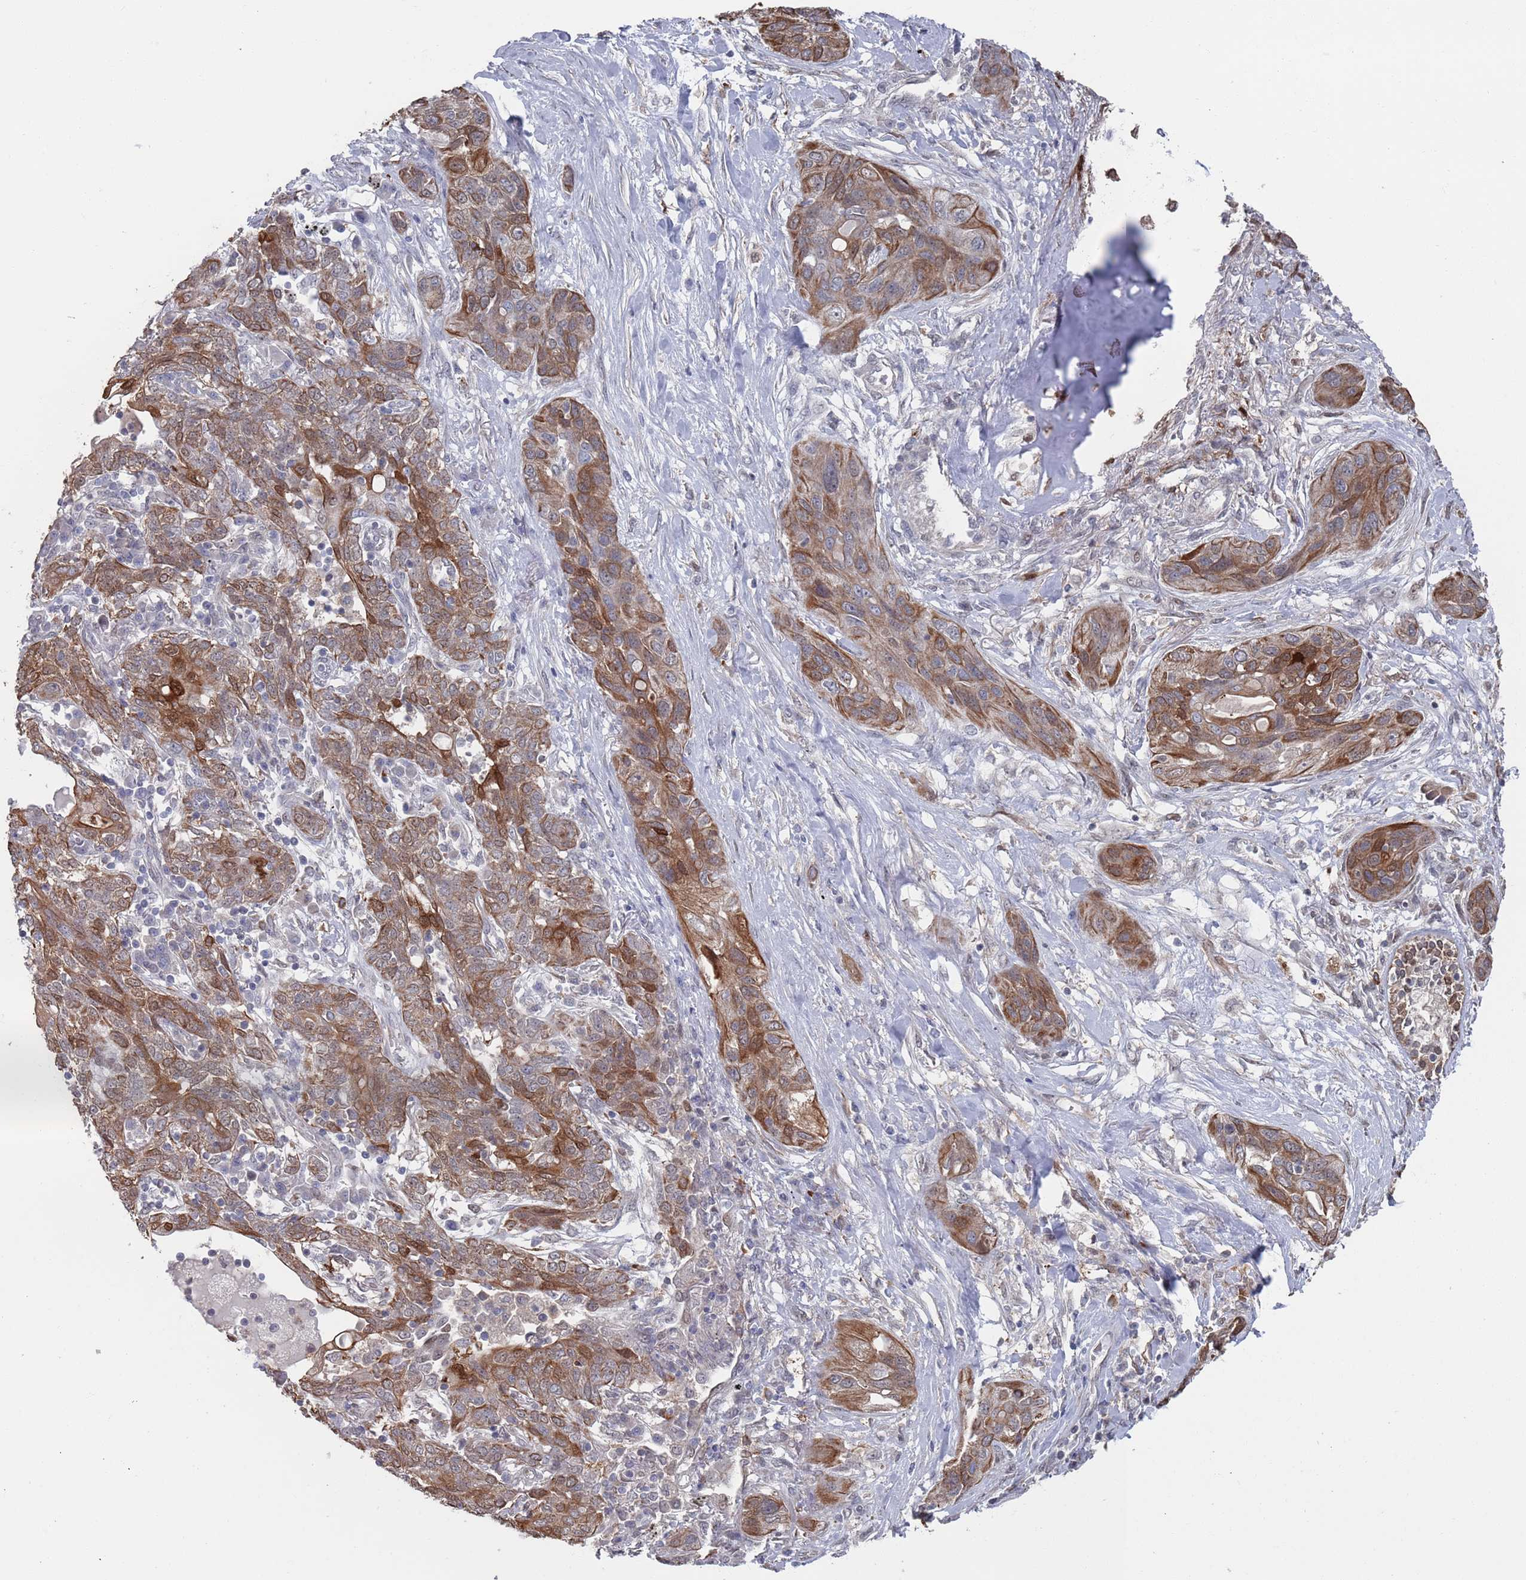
{"staining": {"intensity": "moderate", "quantity": ">75%", "location": "cytoplasmic/membranous"}, "tissue": "lung cancer", "cell_type": "Tumor cells", "image_type": "cancer", "snomed": [{"axis": "morphology", "description": "Squamous cell carcinoma, NOS"}, {"axis": "topography", "description": "Lung"}], "caption": "Immunohistochemistry image of human lung cancer stained for a protein (brown), which displays medium levels of moderate cytoplasmic/membranous positivity in approximately >75% of tumor cells.", "gene": "DGKD", "patient": {"sex": "female", "age": 70}}